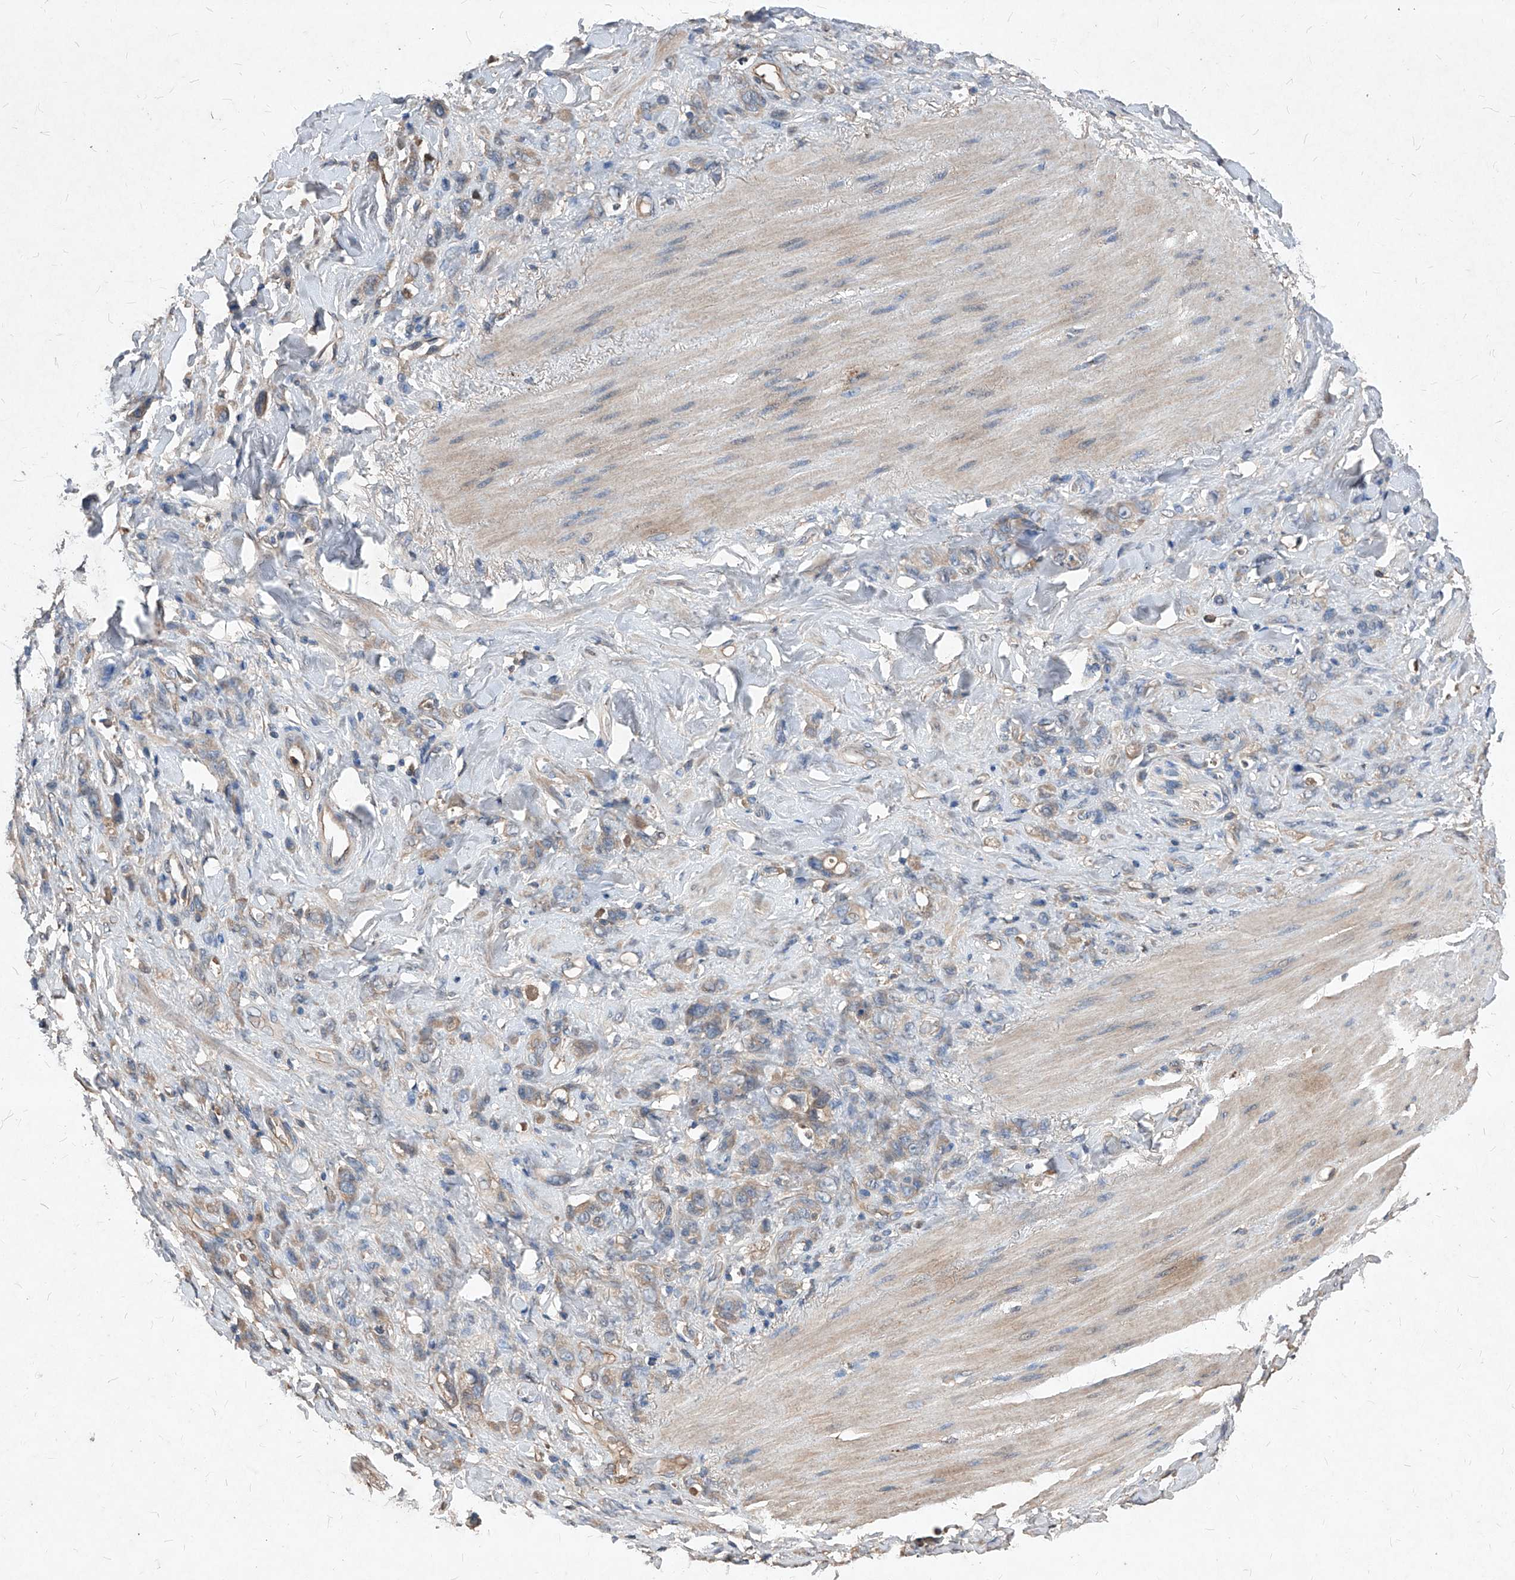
{"staining": {"intensity": "weak", "quantity": ">75%", "location": "cytoplasmic/membranous"}, "tissue": "stomach cancer", "cell_type": "Tumor cells", "image_type": "cancer", "snomed": [{"axis": "morphology", "description": "Normal tissue, NOS"}, {"axis": "morphology", "description": "Adenocarcinoma, NOS"}, {"axis": "topography", "description": "Stomach"}], "caption": "Immunohistochemical staining of human stomach cancer (adenocarcinoma) exhibits low levels of weak cytoplasmic/membranous staining in approximately >75% of tumor cells.", "gene": "SYNGR1", "patient": {"sex": "male", "age": 82}}